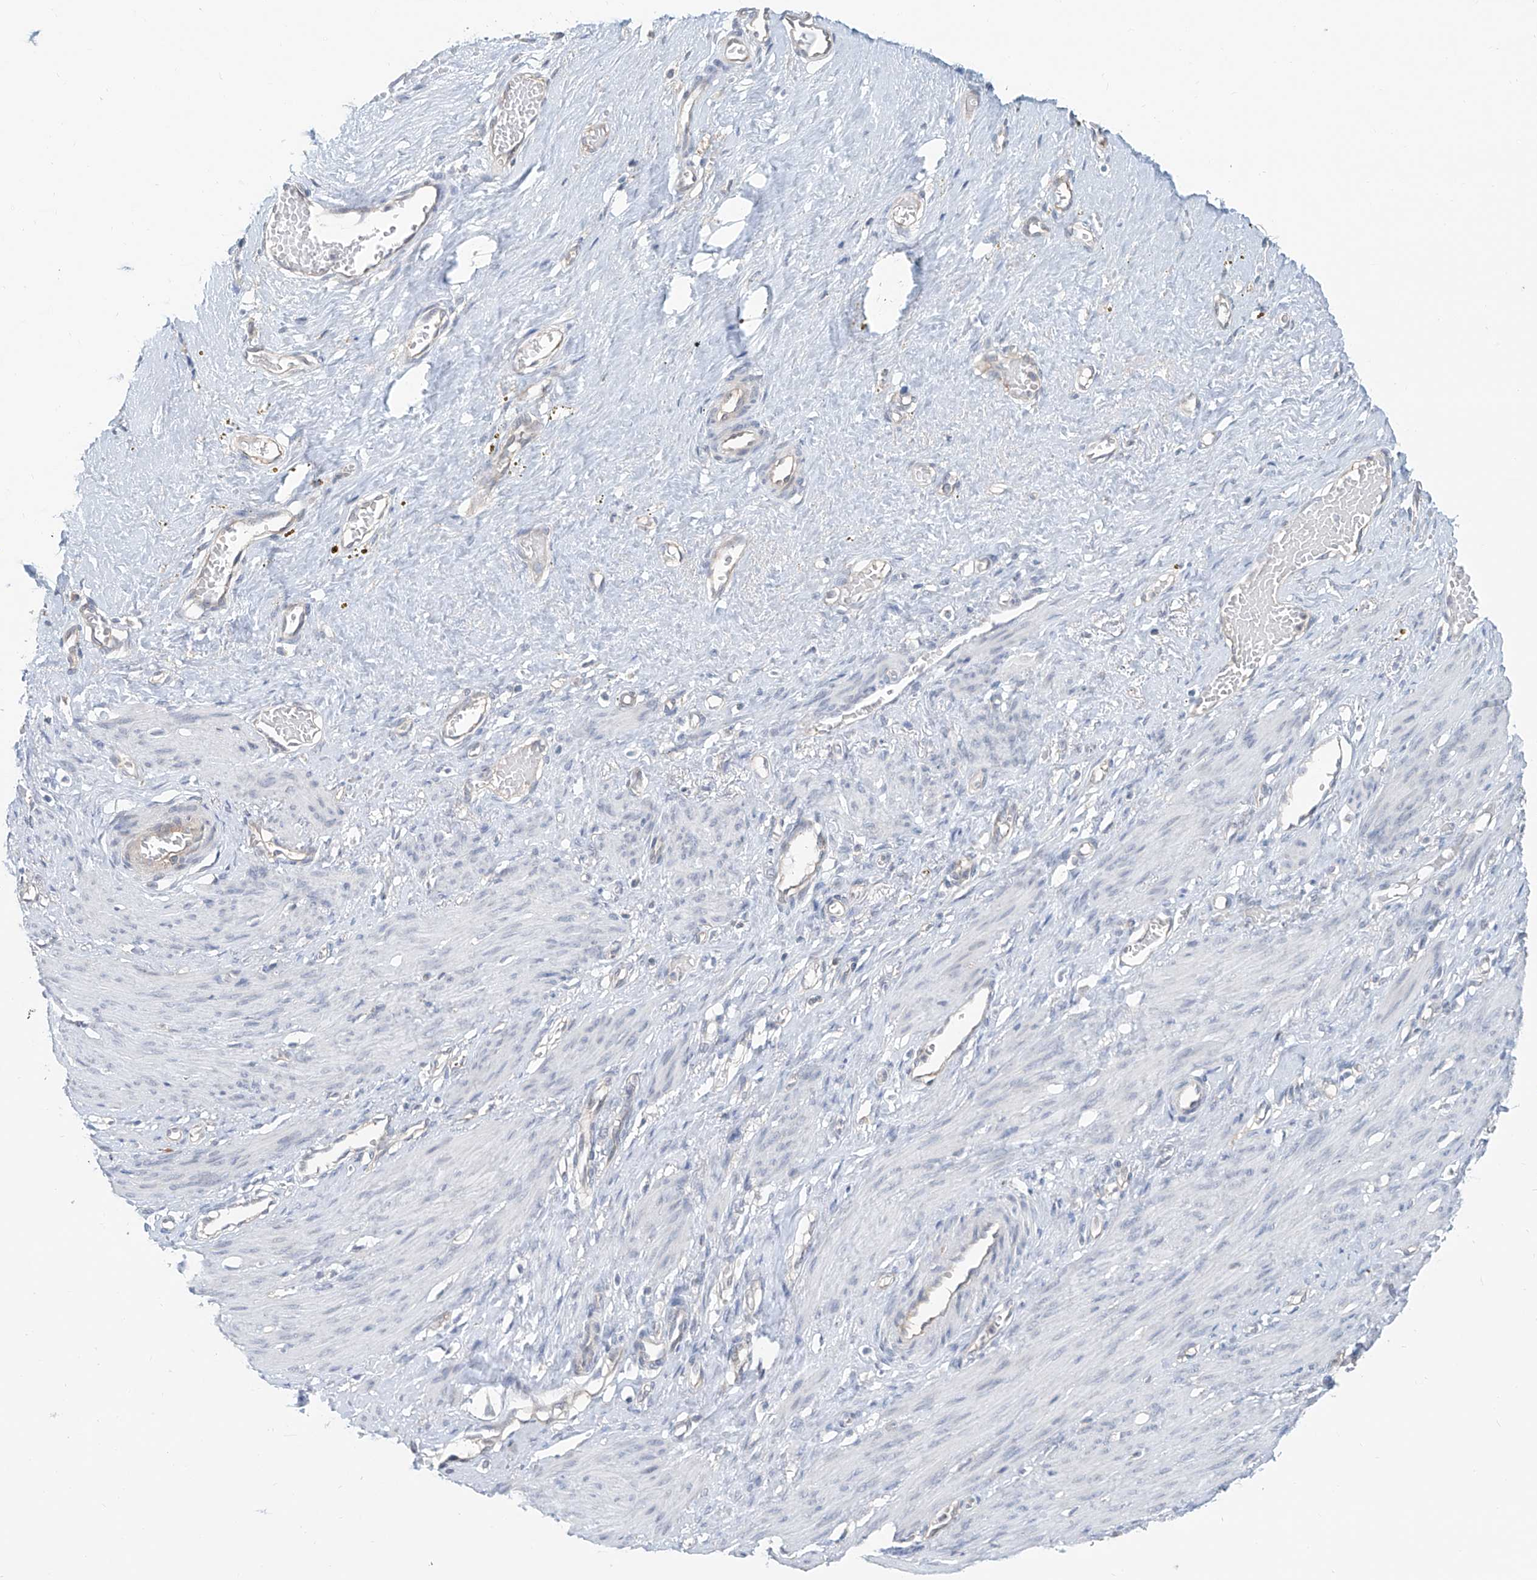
{"staining": {"intensity": "negative", "quantity": "none", "location": "none"}, "tissue": "smooth muscle", "cell_type": "Smooth muscle cells", "image_type": "normal", "snomed": [{"axis": "morphology", "description": "Normal tissue, NOS"}, {"axis": "topography", "description": "Endometrium"}], "caption": "High power microscopy micrograph of an immunohistochemistry histopathology image of normal smooth muscle, revealing no significant positivity in smooth muscle cells. (DAB (3,3'-diaminobenzidine) immunohistochemistry (IHC) with hematoxylin counter stain).", "gene": "KCNK10", "patient": {"sex": "female", "age": 33}}